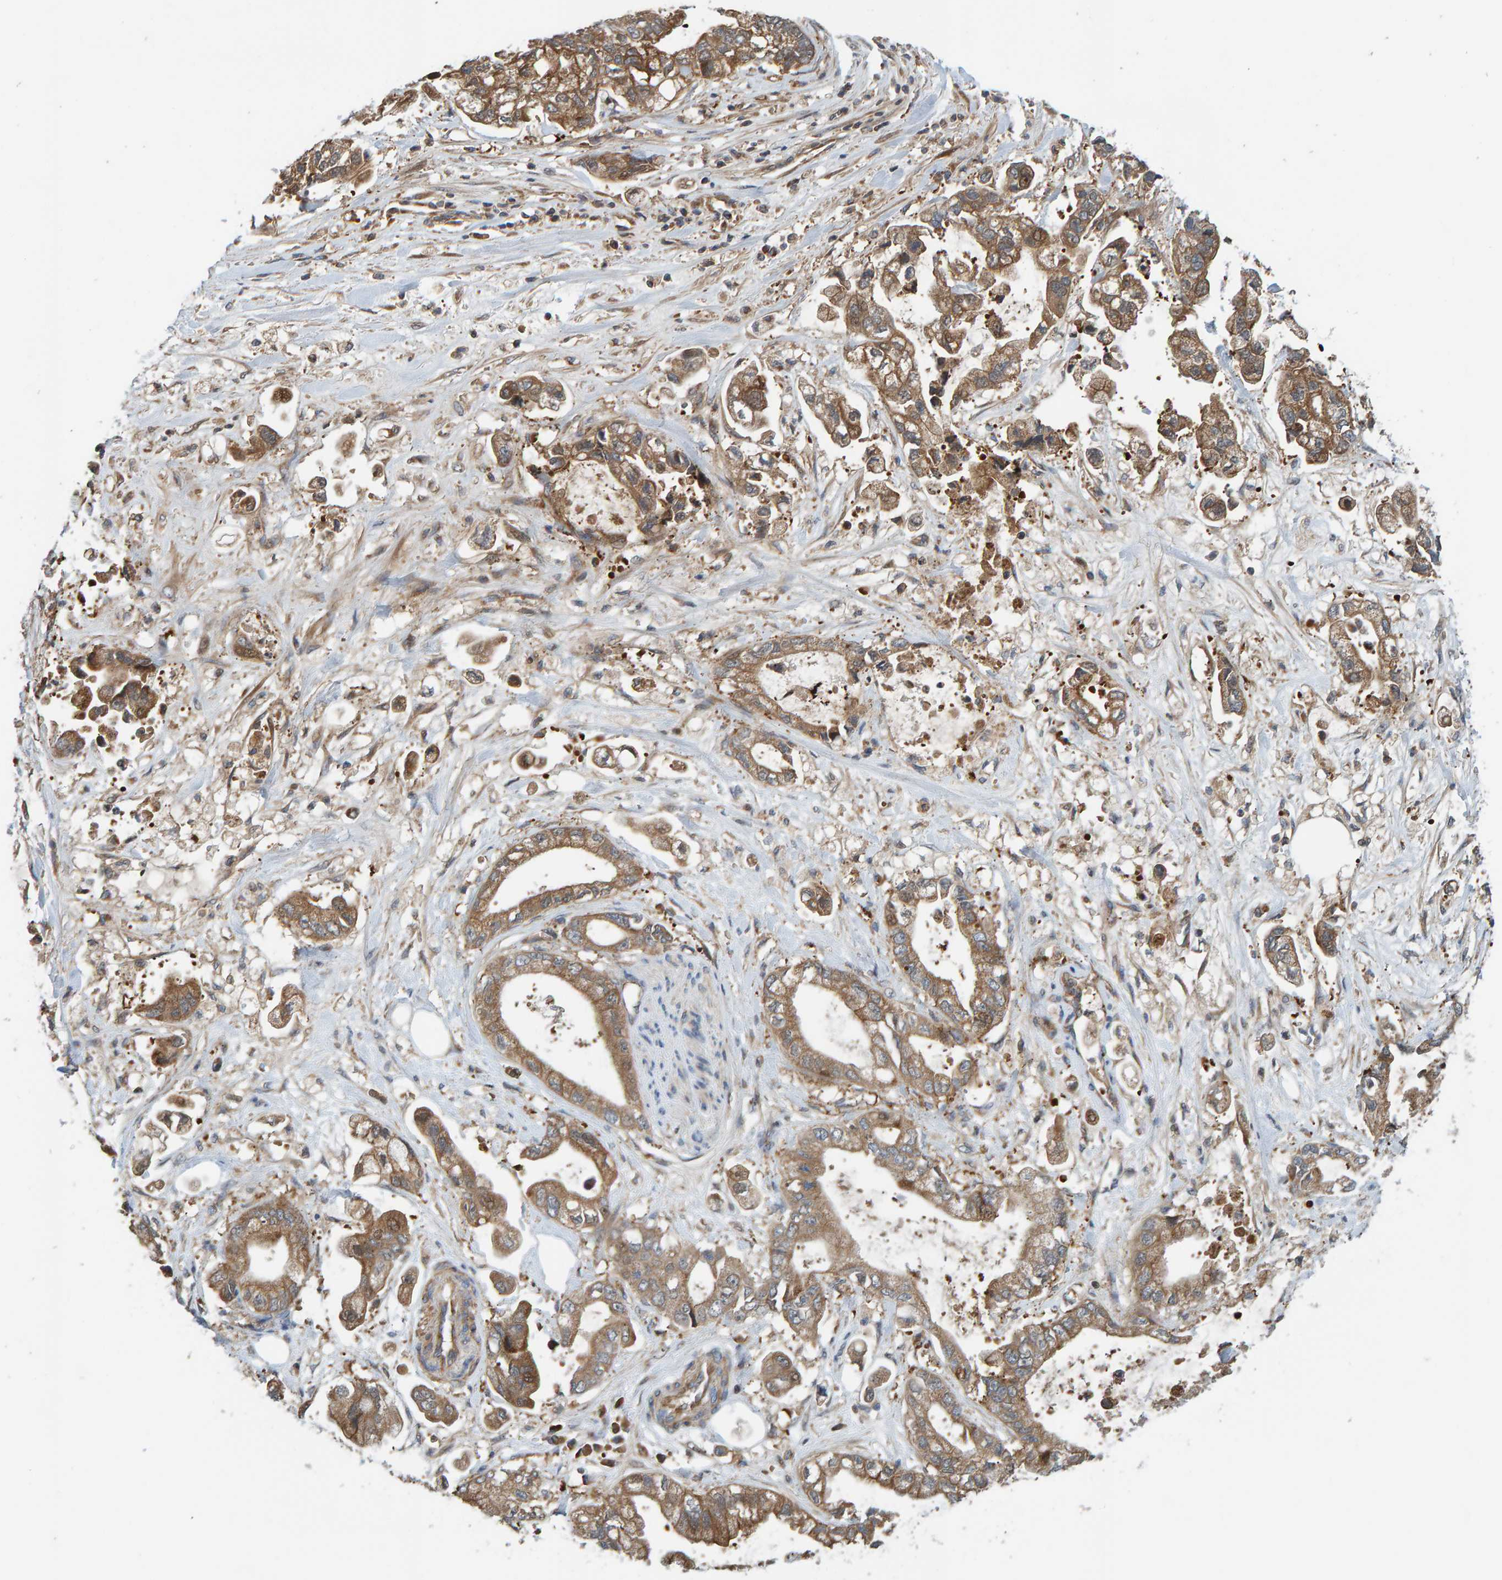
{"staining": {"intensity": "moderate", "quantity": ">75%", "location": "cytoplasmic/membranous"}, "tissue": "stomach cancer", "cell_type": "Tumor cells", "image_type": "cancer", "snomed": [{"axis": "morphology", "description": "Normal tissue, NOS"}, {"axis": "morphology", "description": "Adenocarcinoma, NOS"}, {"axis": "topography", "description": "Stomach"}], "caption": "Adenocarcinoma (stomach) stained with IHC reveals moderate cytoplasmic/membranous expression in about >75% of tumor cells. (brown staining indicates protein expression, while blue staining denotes nuclei).", "gene": "KIAA0753", "patient": {"sex": "male", "age": 62}}